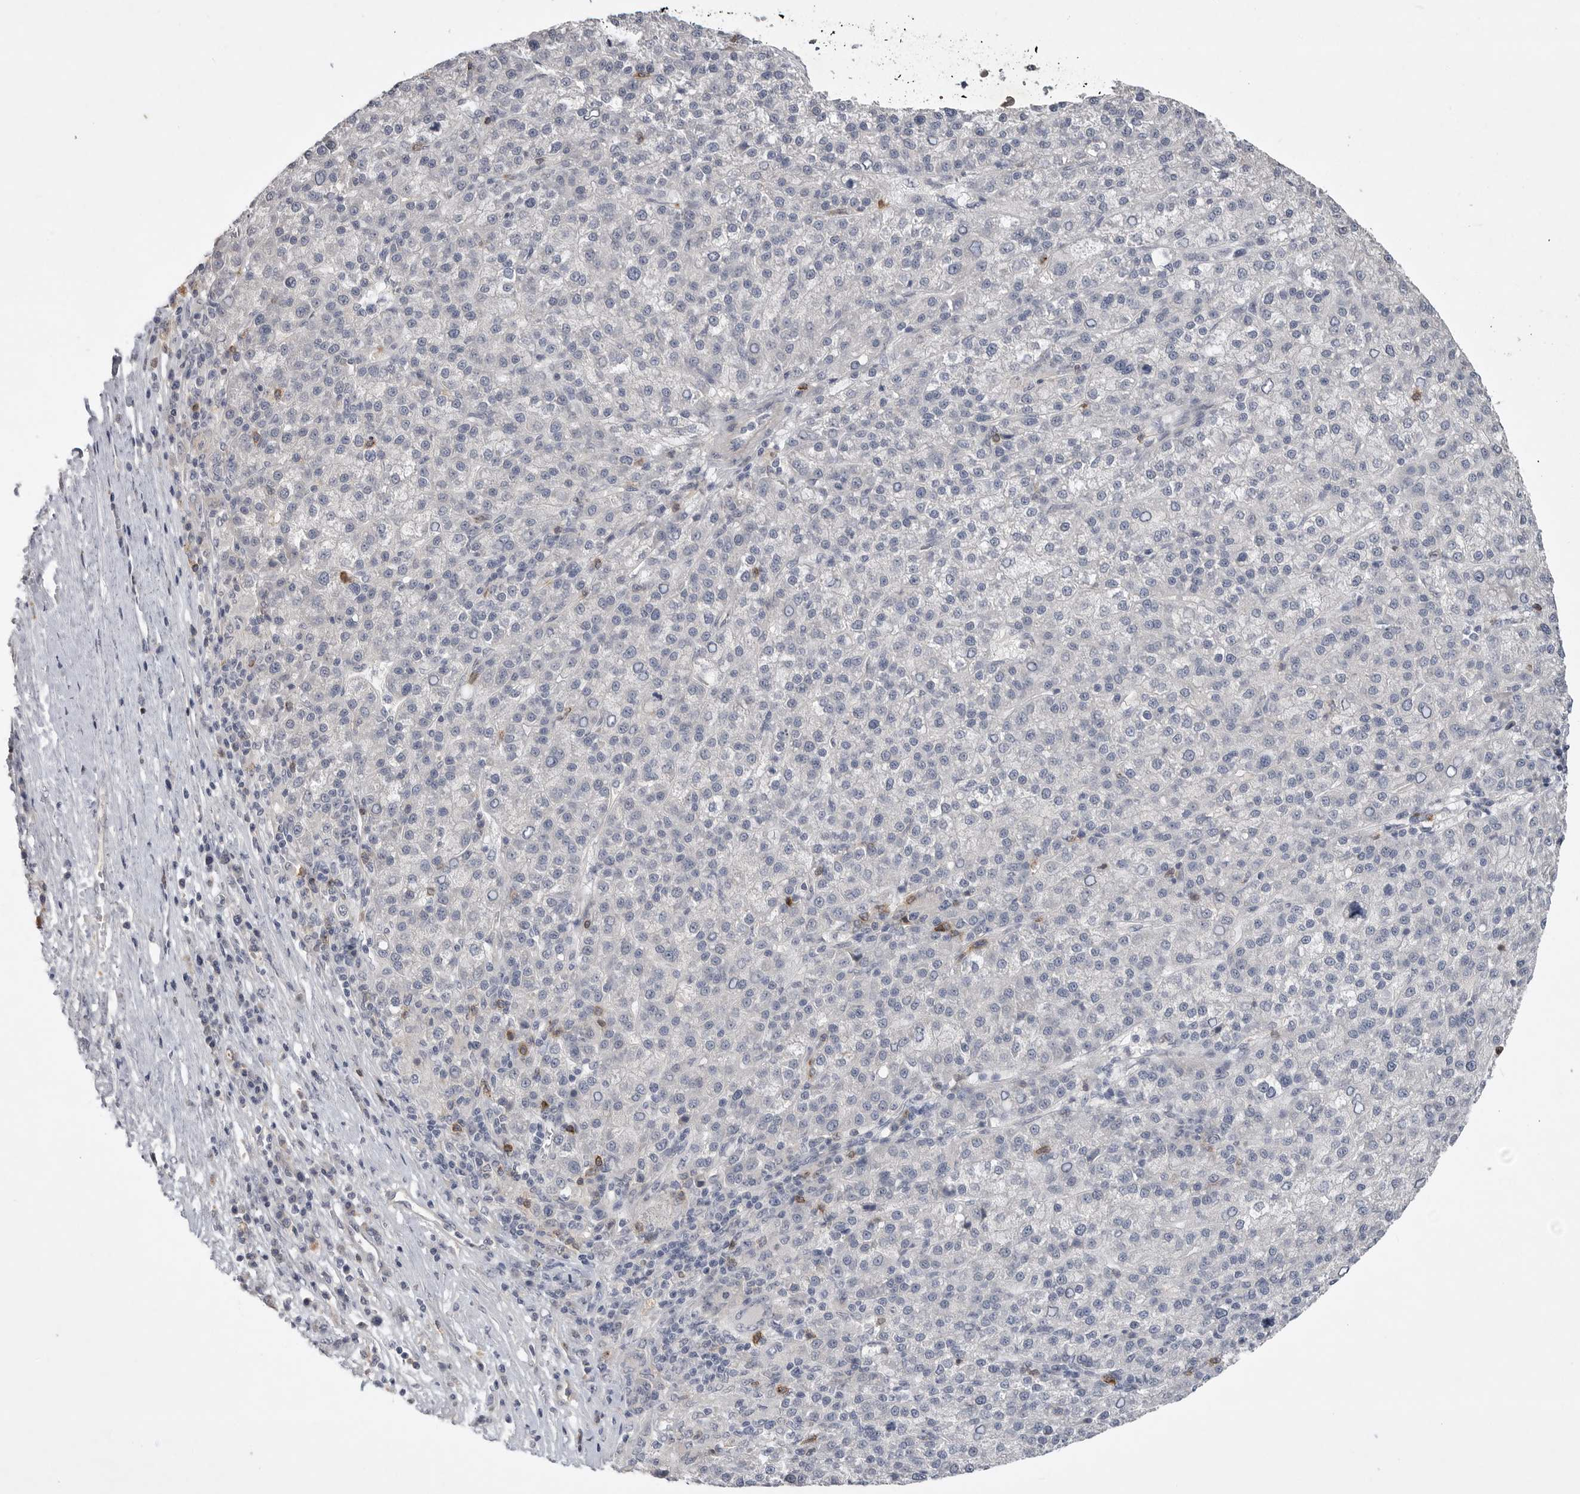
{"staining": {"intensity": "negative", "quantity": "none", "location": "none"}, "tissue": "liver cancer", "cell_type": "Tumor cells", "image_type": "cancer", "snomed": [{"axis": "morphology", "description": "Carcinoma, Hepatocellular, NOS"}, {"axis": "topography", "description": "Liver"}], "caption": "Human liver cancer stained for a protein using IHC demonstrates no expression in tumor cells.", "gene": "ITGAD", "patient": {"sex": "female", "age": 58}}